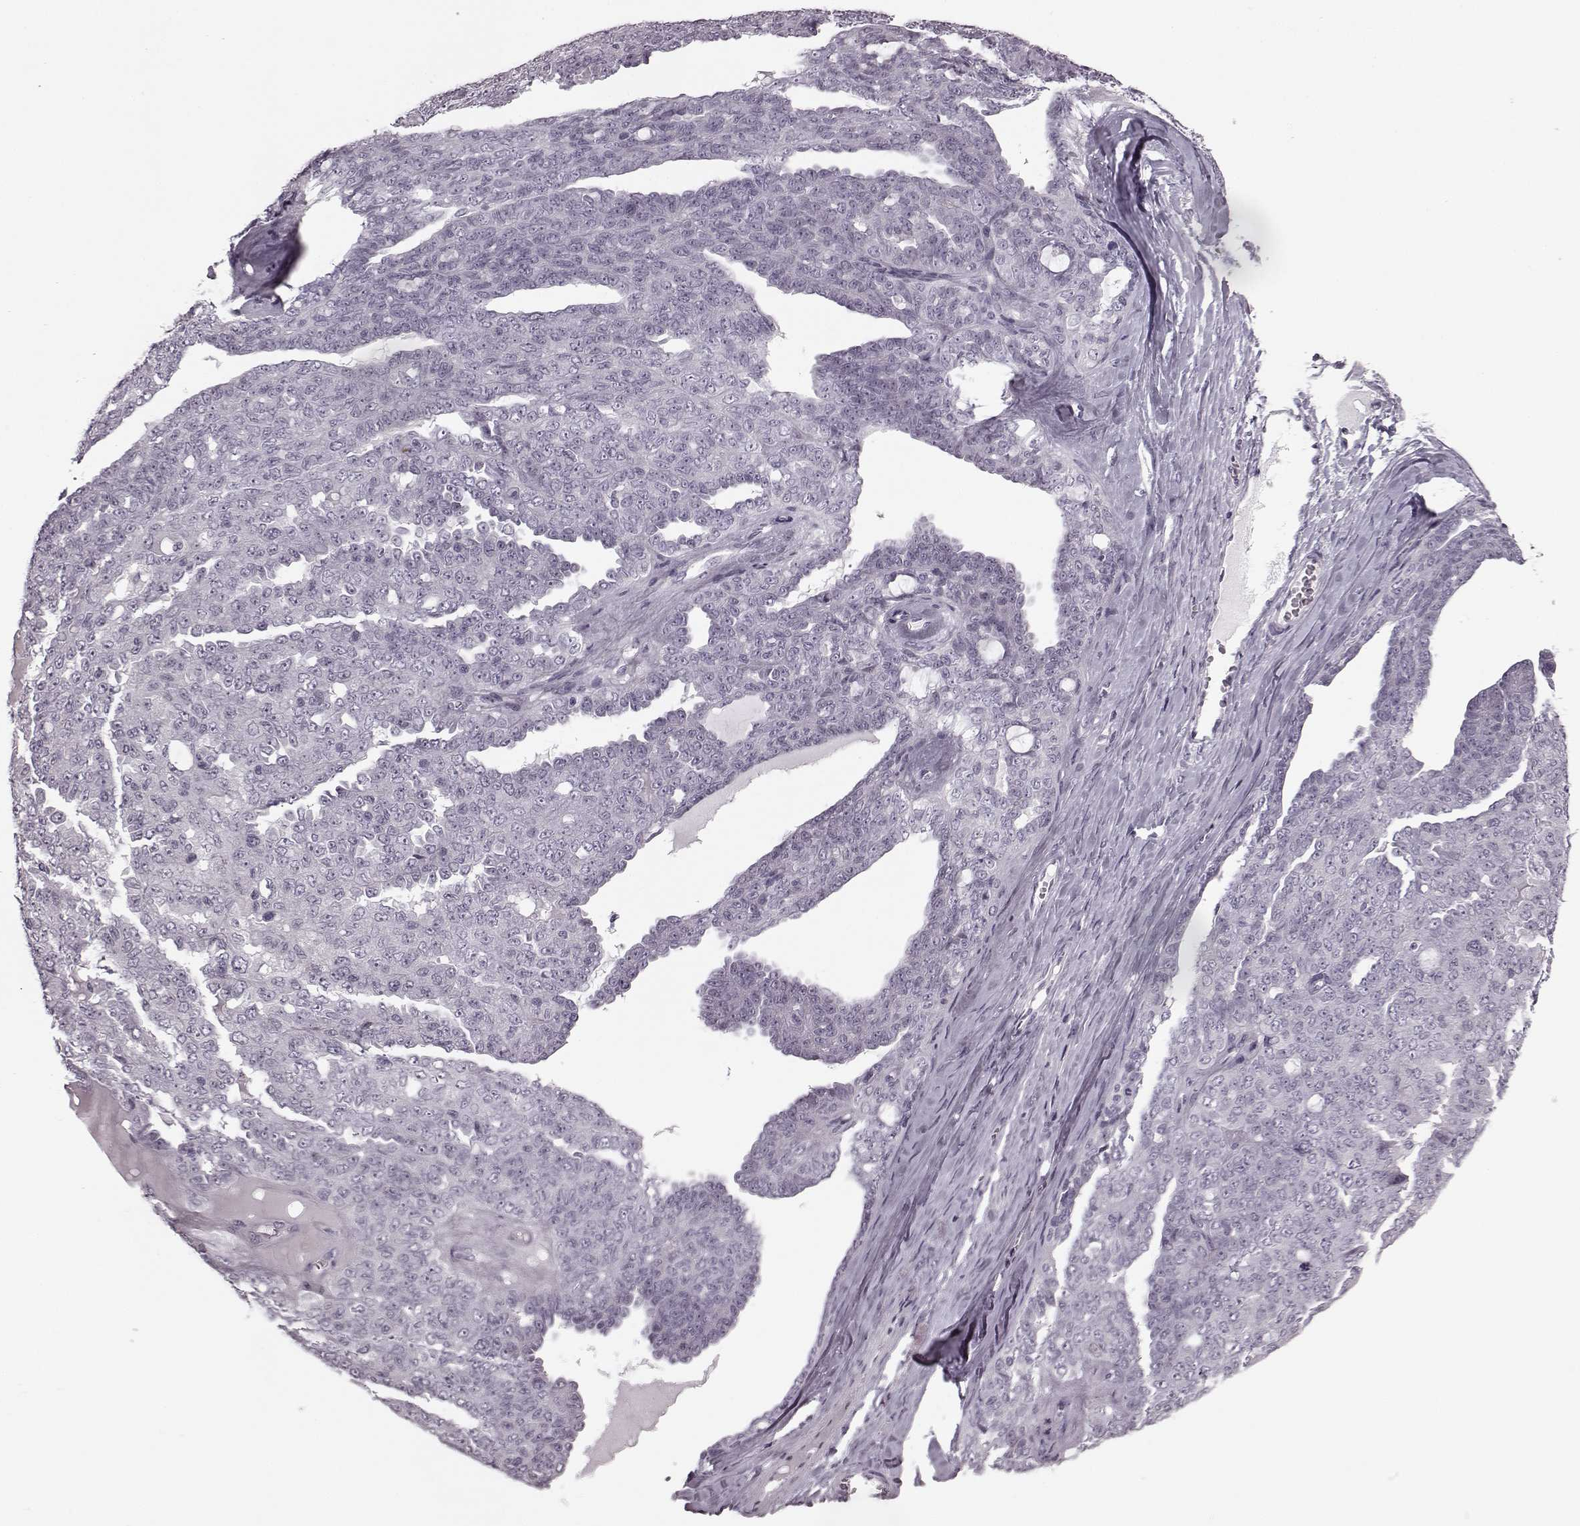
{"staining": {"intensity": "negative", "quantity": "none", "location": "none"}, "tissue": "ovarian cancer", "cell_type": "Tumor cells", "image_type": "cancer", "snomed": [{"axis": "morphology", "description": "Cystadenocarcinoma, serous, NOS"}, {"axis": "topography", "description": "Ovary"}], "caption": "Photomicrograph shows no protein expression in tumor cells of ovarian cancer (serous cystadenocarcinoma) tissue.", "gene": "SEMG2", "patient": {"sex": "female", "age": 71}}